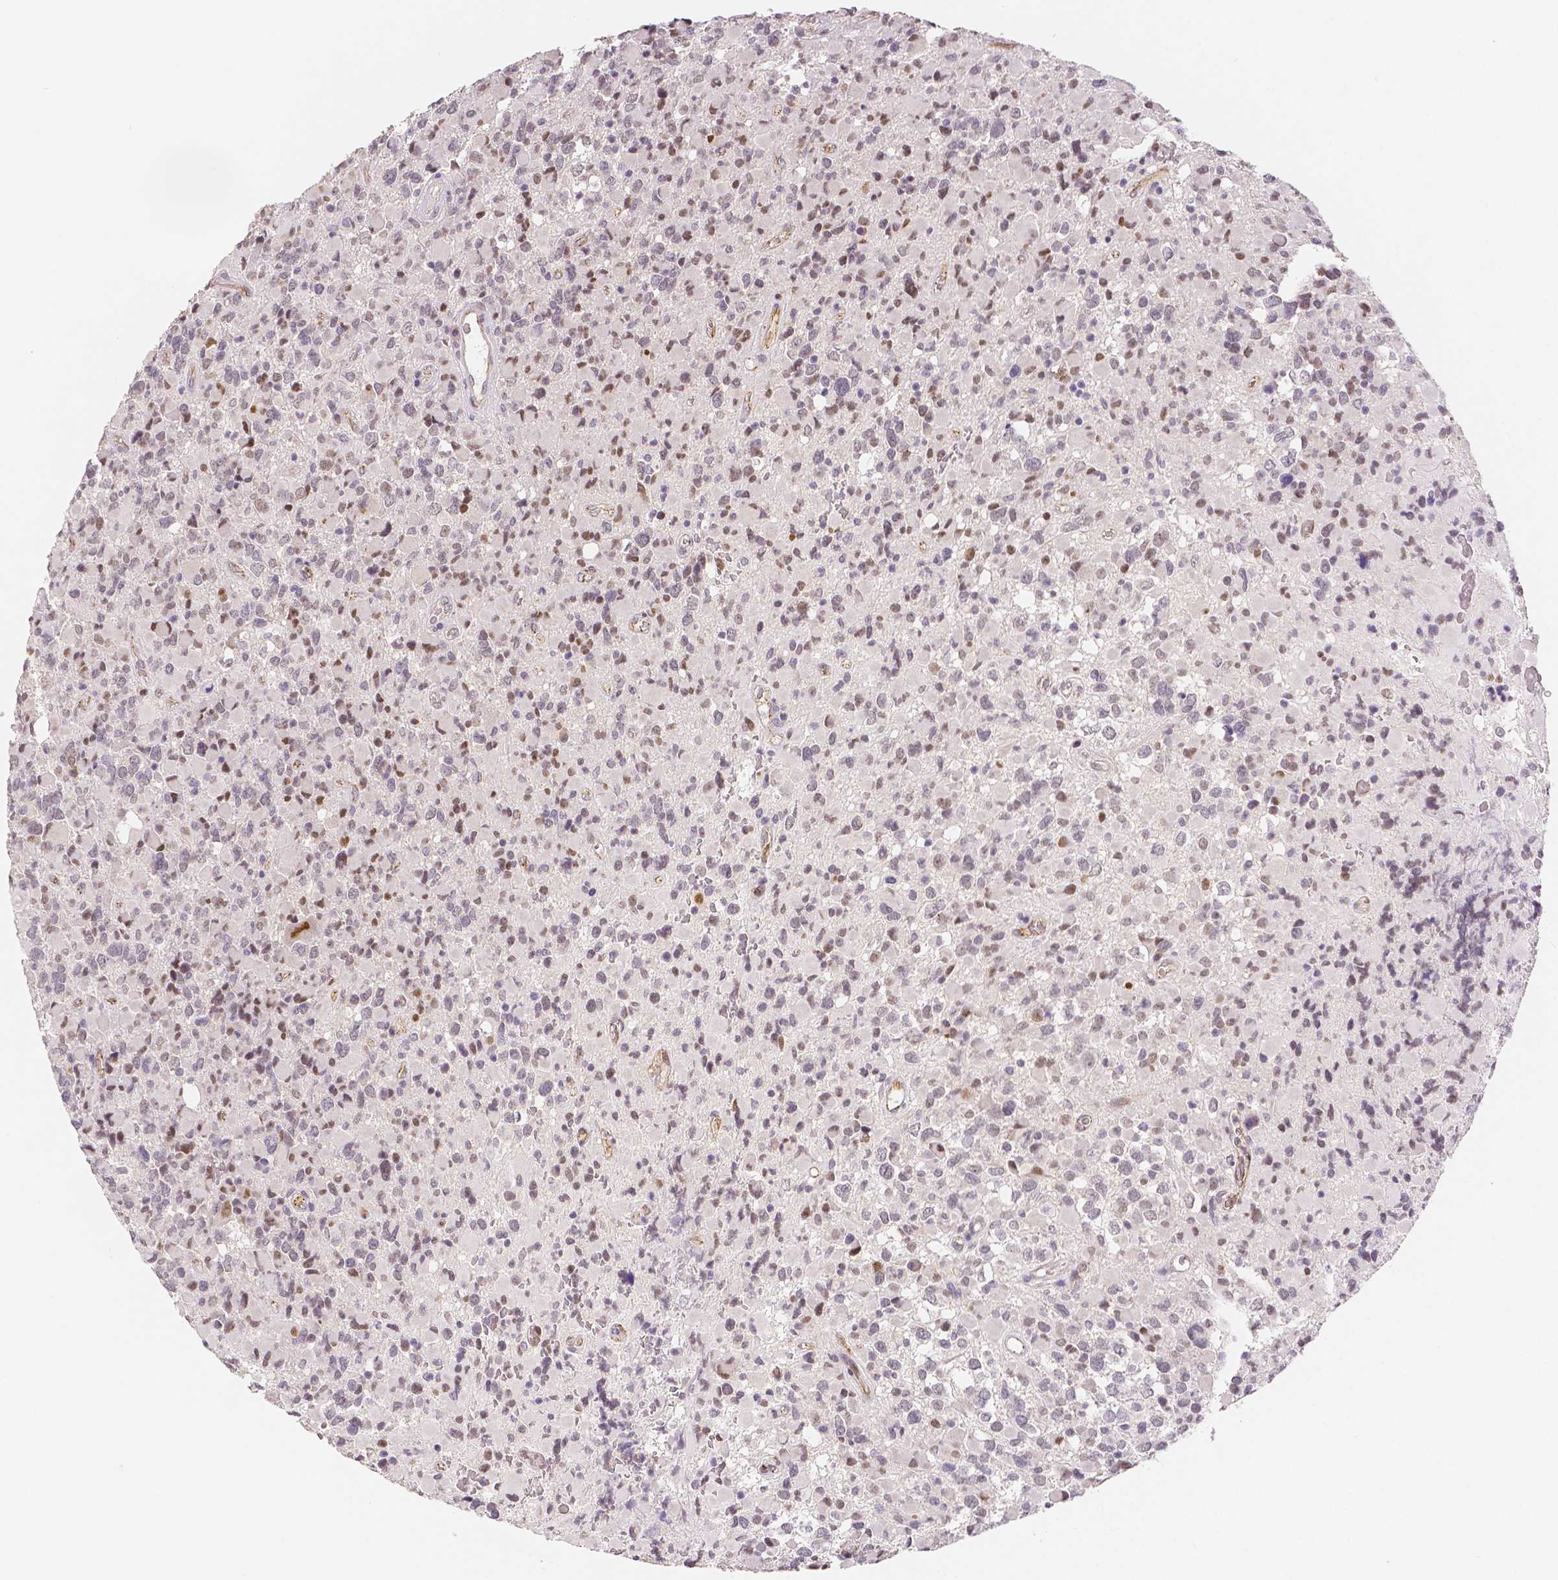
{"staining": {"intensity": "weak", "quantity": "<25%", "location": "cytoplasmic/membranous,nuclear"}, "tissue": "glioma", "cell_type": "Tumor cells", "image_type": "cancer", "snomed": [{"axis": "morphology", "description": "Glioma, malignant, High grade"}, {"axis": "topography", "description": "Brain"}], "caption": "DAB immunohistochemical staining of glioma demonstrates no significant staining in tumor cells.", "gene": "OCLN", "patient": {"sex": "female", "age": 40}}